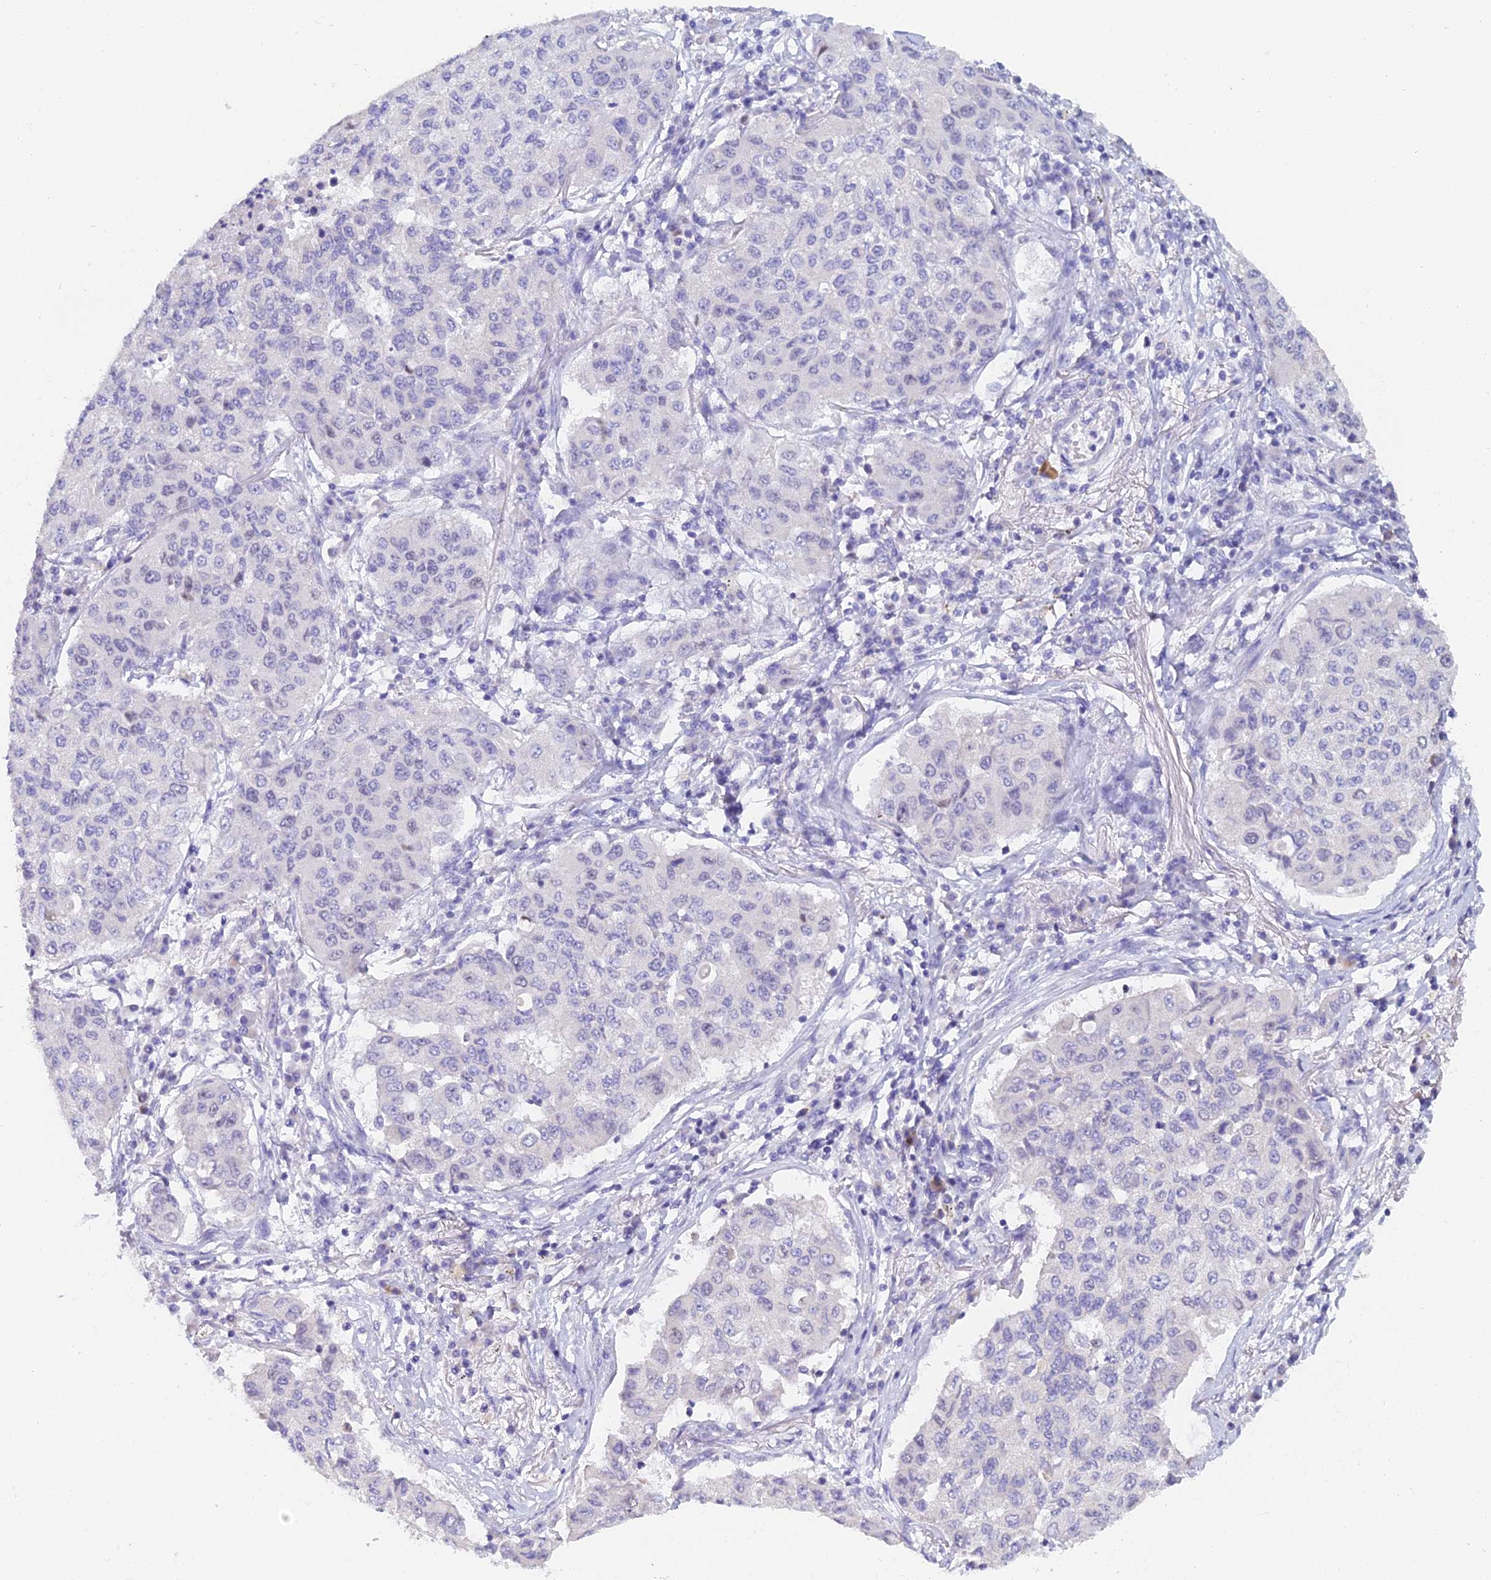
{"staining": {"intensity": "negative", "quantity": "none", "location": "none"}, "tissue": "lung cancer", "cell_type": "Tumor cells", "image_type": "cancer", "snomed": [{"axis": "morphology", "description": "Squamous cell carcinoma, NOS"}, {"axis": "topography", "description": "Lung"}], "caption": "There is no significant expression in tumor cells of lung cancer (squamous cell carcinoma).", "gene": "MCM2", "patient": {"sex": "male", "age": 74}}